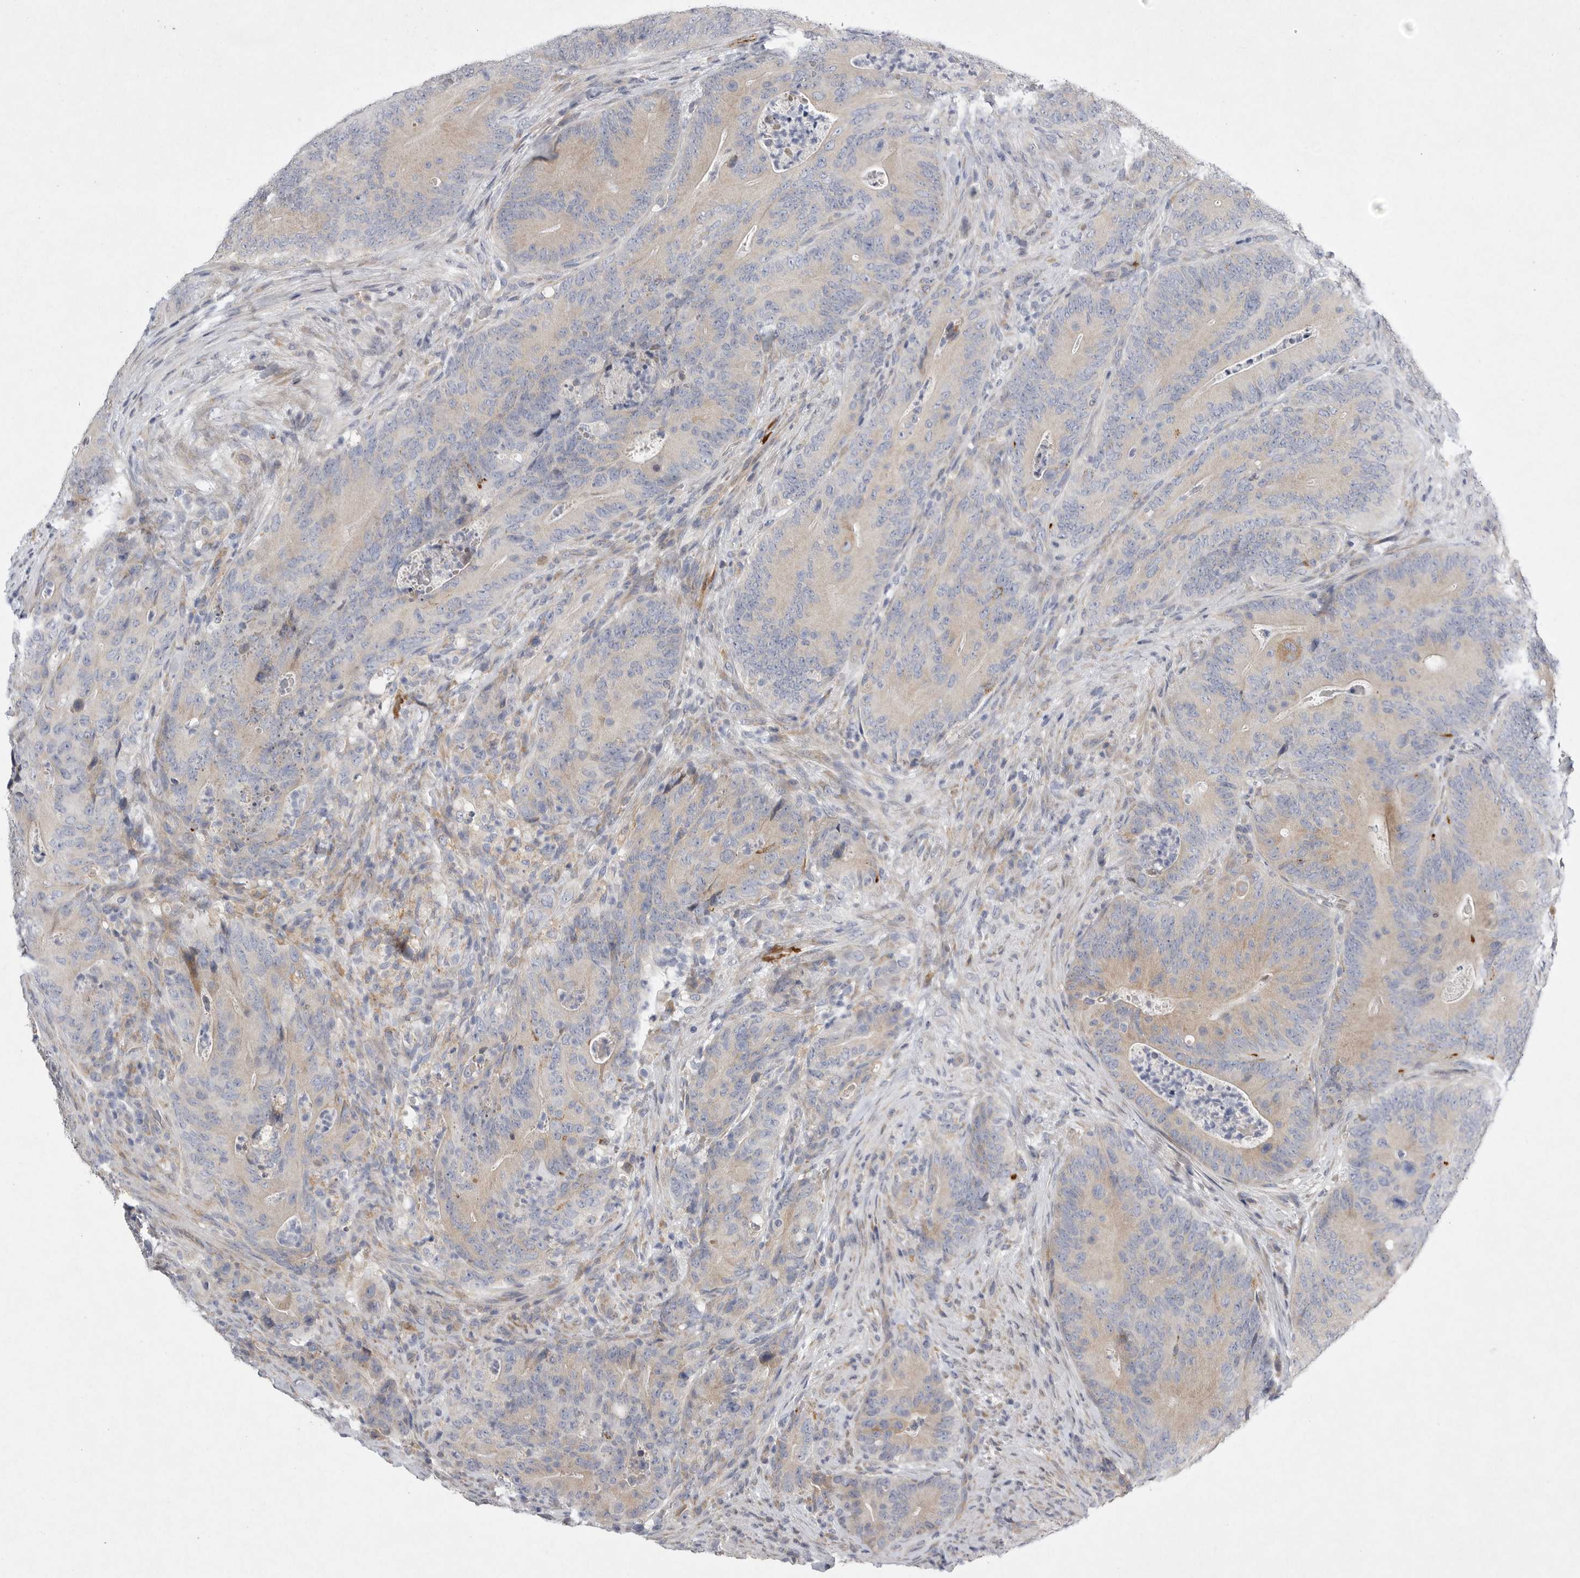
{"staining": {"intensity": "weak", "quantity": "25%-75%", "location": "cytoplasmic/membranous"}, "tissue": "colorectal cancer", "cell_type": "Tumor cells", "image_type": "cancer", "snomed": [{"axis": "morphology", "description": "Normal tissue, NOS"}, {"axis": "topography", "description": "Colon"}], "caption": "This is a micrograph of IHC staining of colorectal cancer, which shows weak expression in the cytoplasmic/membranous of tumor cells.", "gene": "EDEM3", "patient": {"sex": "female", "age": 82}}